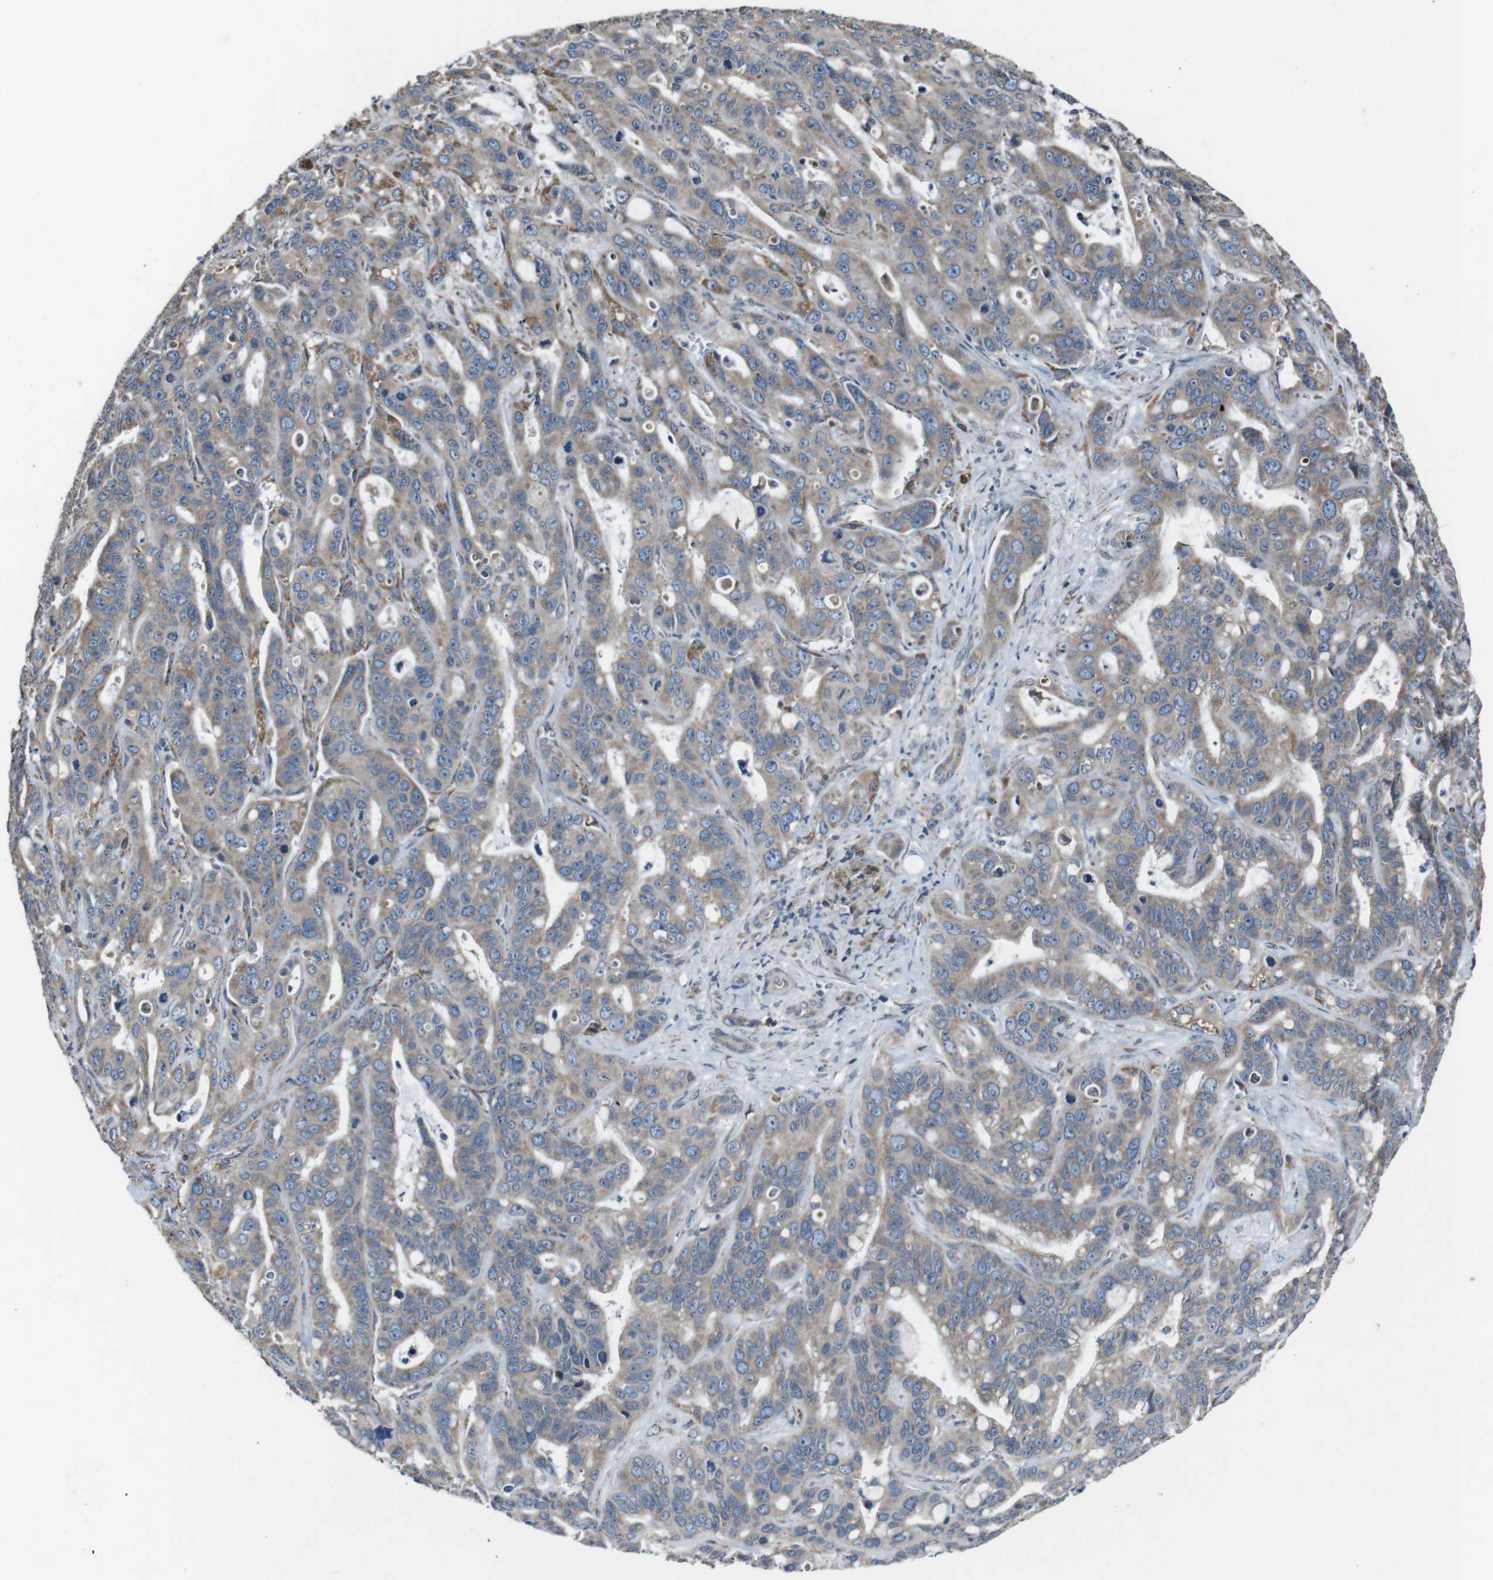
{"staining": {"intensity": "weak", "quantity": ">75%", "location": "cytoplasmic/membranous"}, "tissue": "liver cancer", "cell_type": "Tumor cells", "image_type": "cancer", "snomed": [{"axis": "morphology", "description": "Cholangiocarcinoma"}, {"axis": "topography", "description": "Liver"}], "caption": "A brown stain labels weak cytoplasmic/membranous expression of a protein in human cholangiocarcinoma (liver) tumor cells.", "gene": "CISD2", "patient": {"sex": "female", "age": 65}}